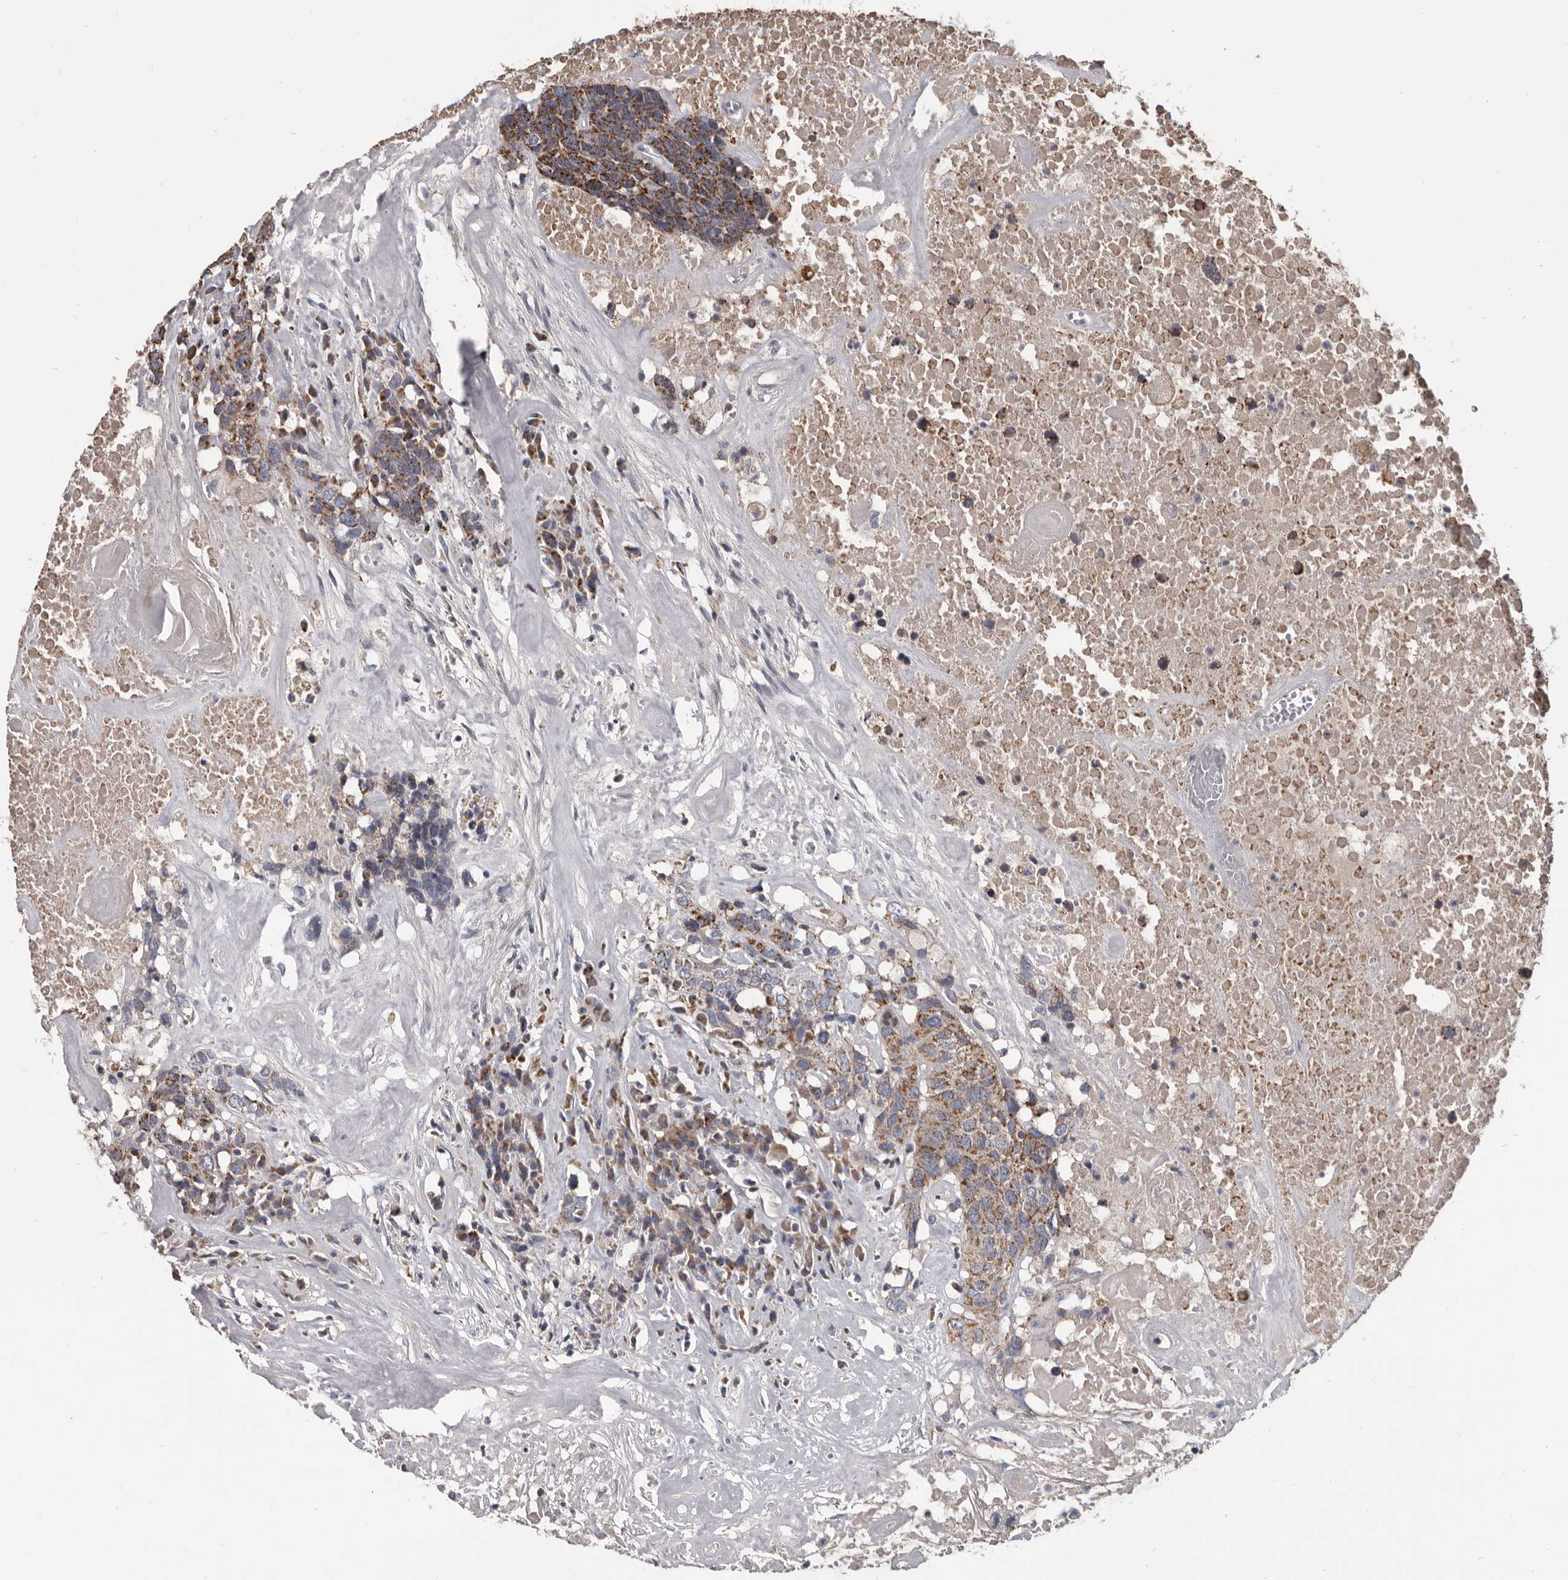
{"staining": {"intensity": "moderate", "quantity": ">75%", "location": "cytoplasmic/membranous"}, "tissue": "head and neck cancer", "cell_type": "Tumor cells", "image_type": "cancer", "snomed": [{"axis": "morphology", "description": "Squamous cell carcinoma, NOS"}, {"axis": "topography", "description": "Head-Neck"}], "caption": "Immunohistochemistry (IHC) staining of head and neck cancer, which exhibits medium levels of moderate cytoplasmic/membranous positivity in approximately >75% of tumor cells indicating moderate cytoplasmic/membranous protein positivity. The staining was performed using DAB (brown) for protein detection and nuclei were counterstained in hematoxylin (blue).", "gene": "ALDH5A1", "patient": {"sex": "male", "age": 66}}